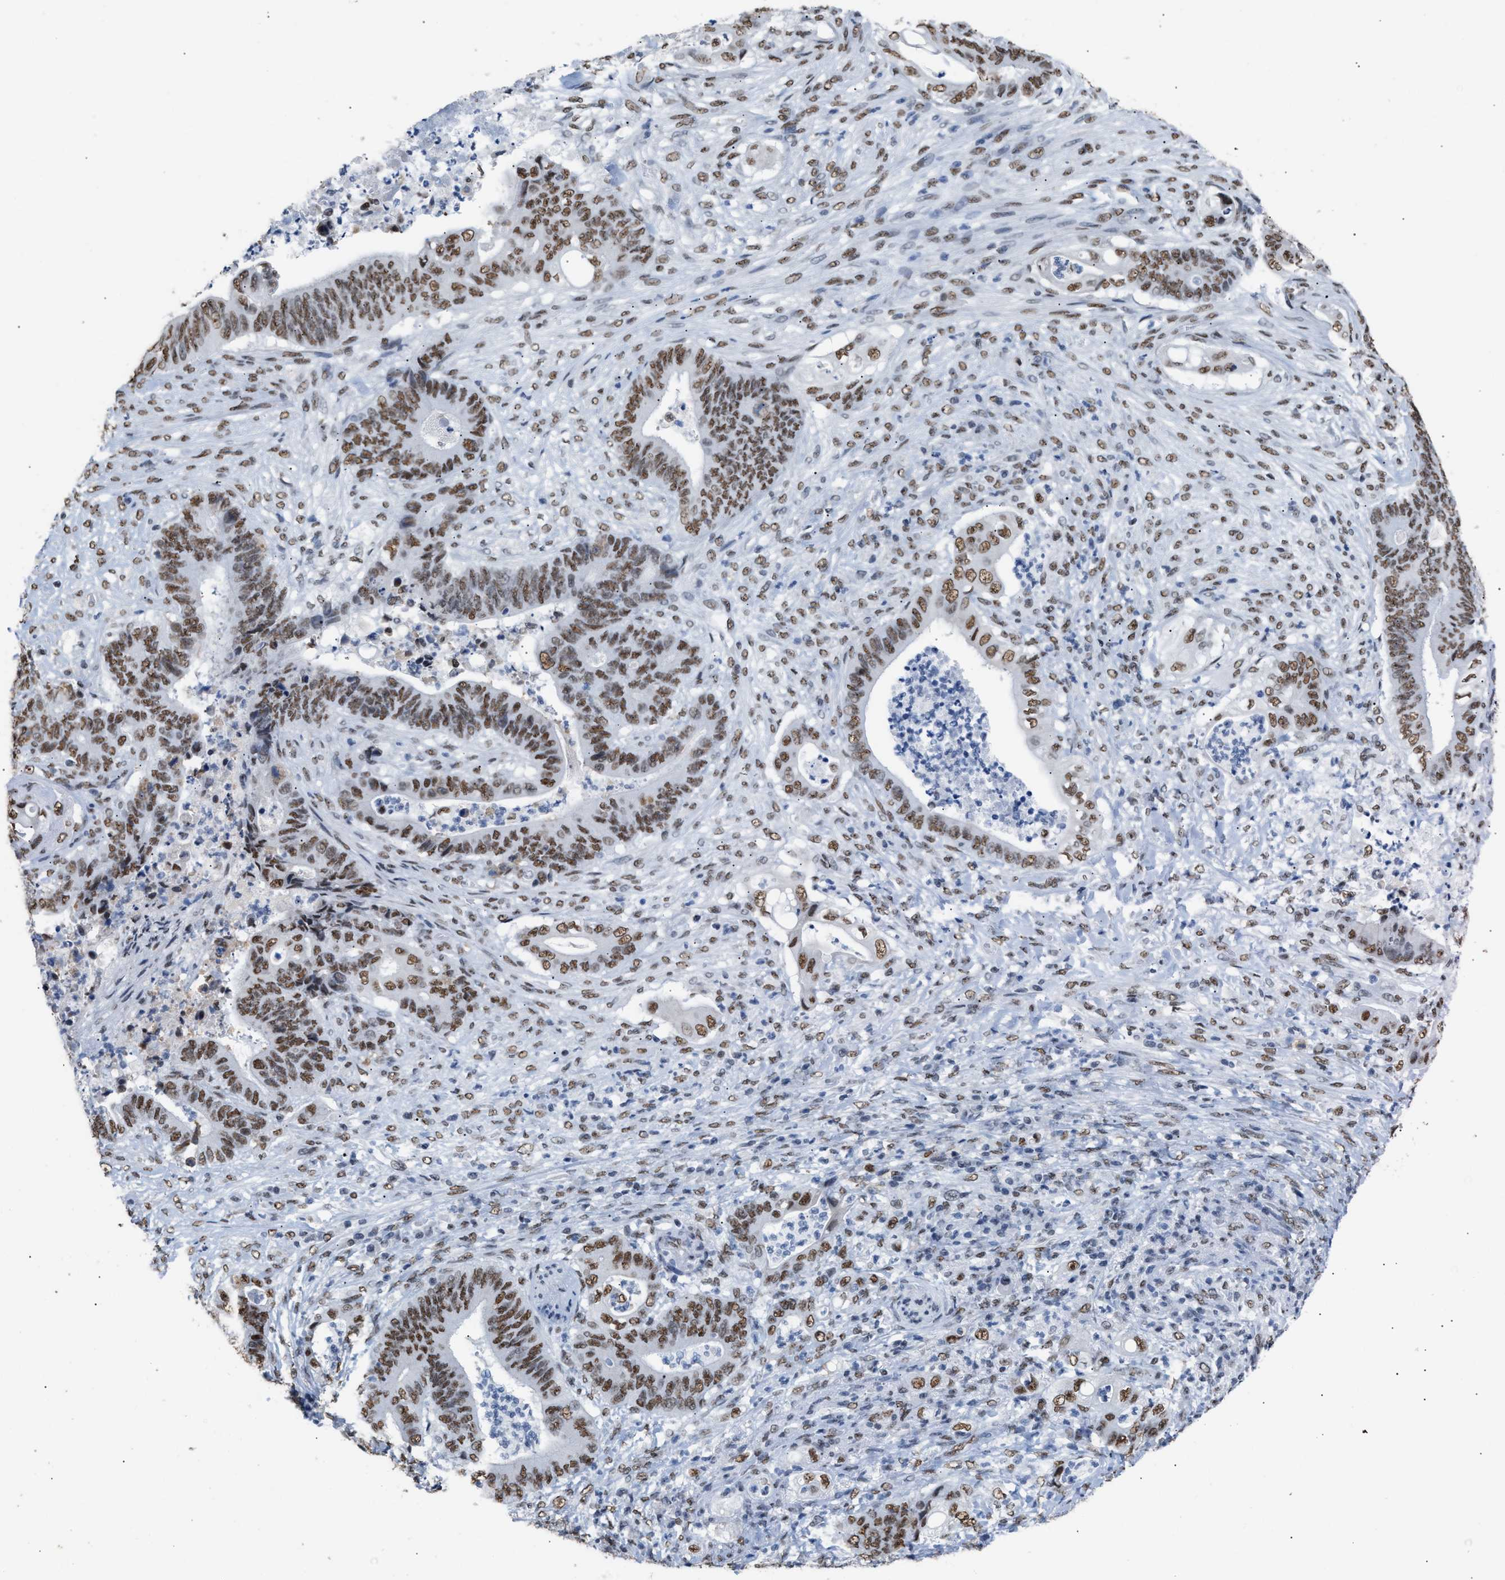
{"staining": {"intensity": "moderate", "quantity": ">75%", "location": "nuclear"}, "tissue": "stomach cancer", "cell_type": "Tumor cells", "image_type": "cancer", "snomed": [{"axis": "morphology", "description": "Adenocarcinoma, NOS"}, {"axis": "topography", "description": "Stomach"}], "caption": "Human adenocarcinoma (stomach) stained with a brown dye reveals moderate nuclear positive expression in about >75% of tumor cells.", "gene": "CCAR2", "patient": {"sex": "female", "age": 73}}